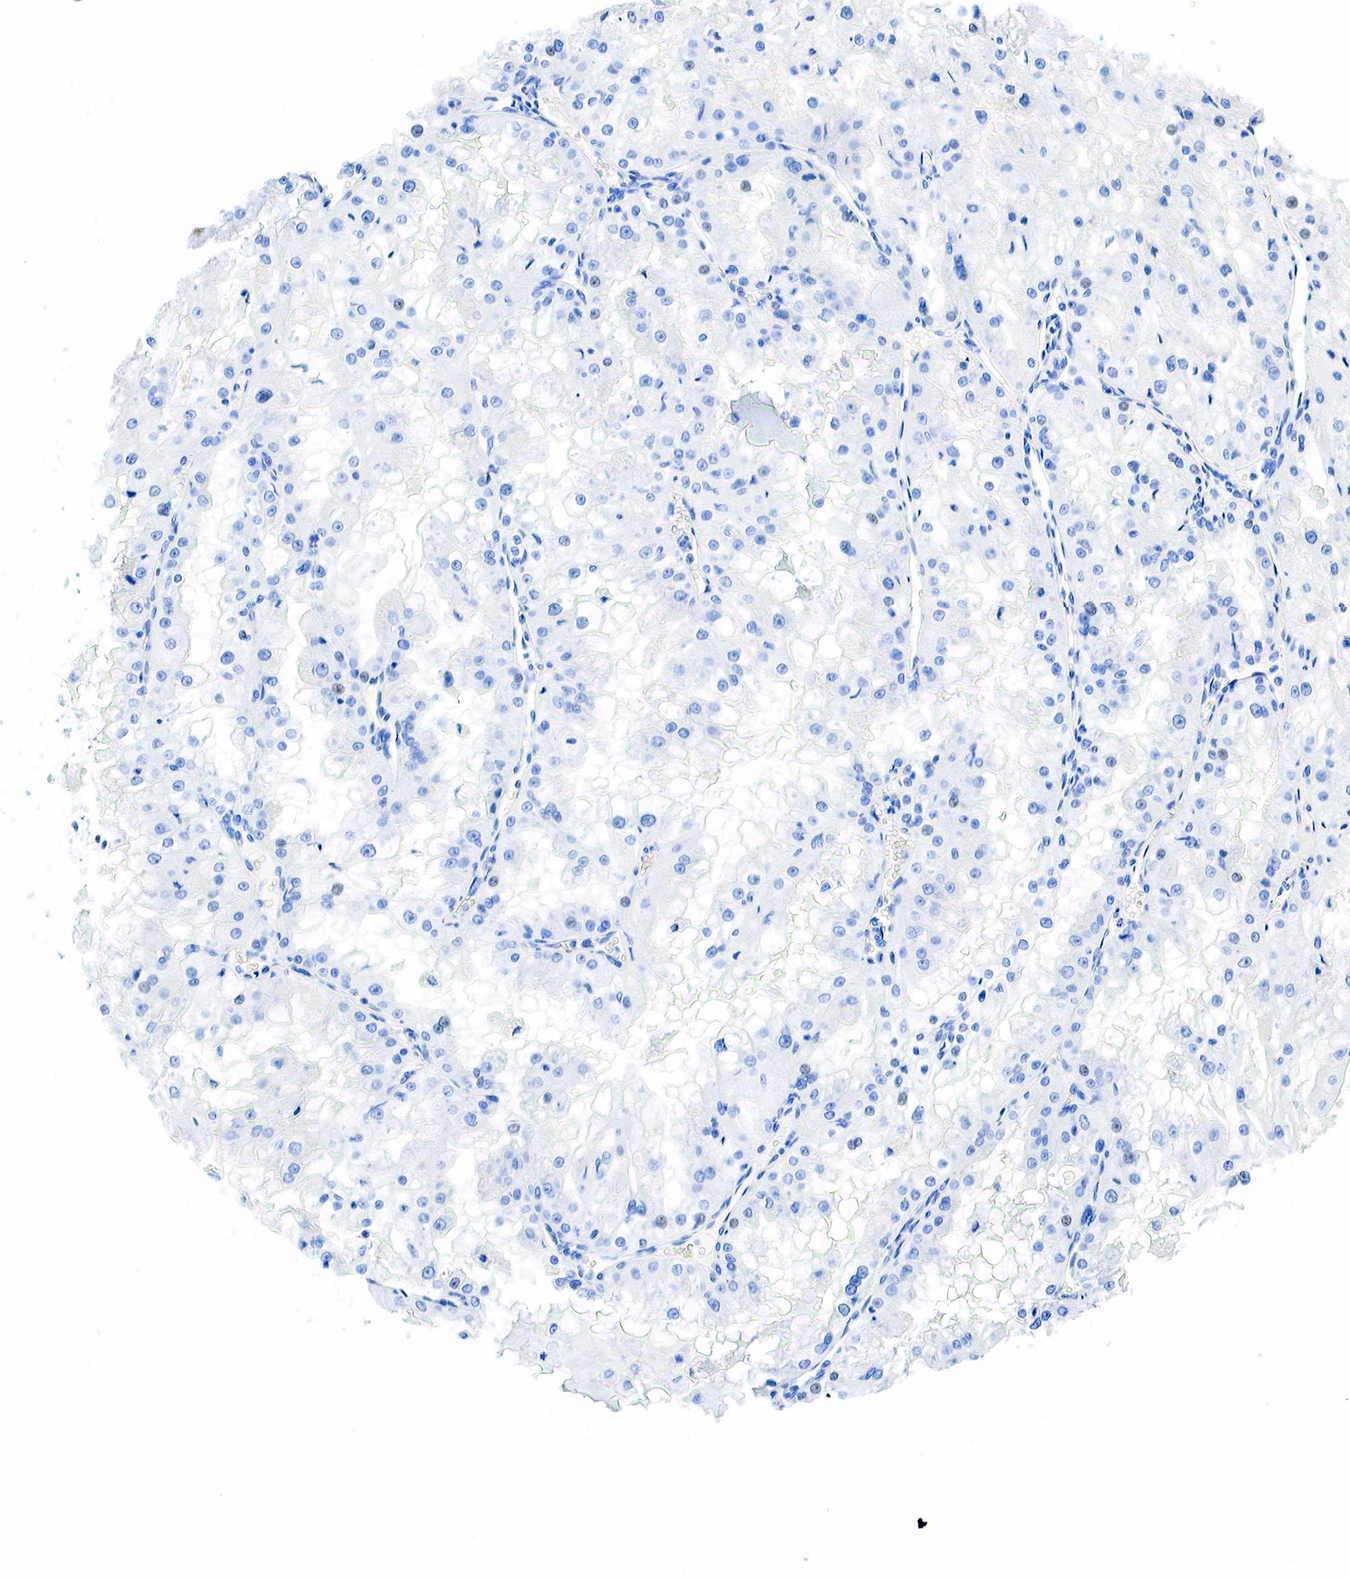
{"staining": {"intensity": "negative", "quantity": "none", "location": "none"}, "tissue": "renal cancer", "cell_type": "Tumor cells", "image_type": "cancer", "snomed": [{"axis": "morphology", "description": "Adenocarcinoma, NOS"}, {"axis": "topography", "description": "Kidney"}], "caption": "Tumor cells show no significant protein staining in renal adenocarcinoma.", "gene": "INHA", "patient": {"sex": "female", "age": 74}}